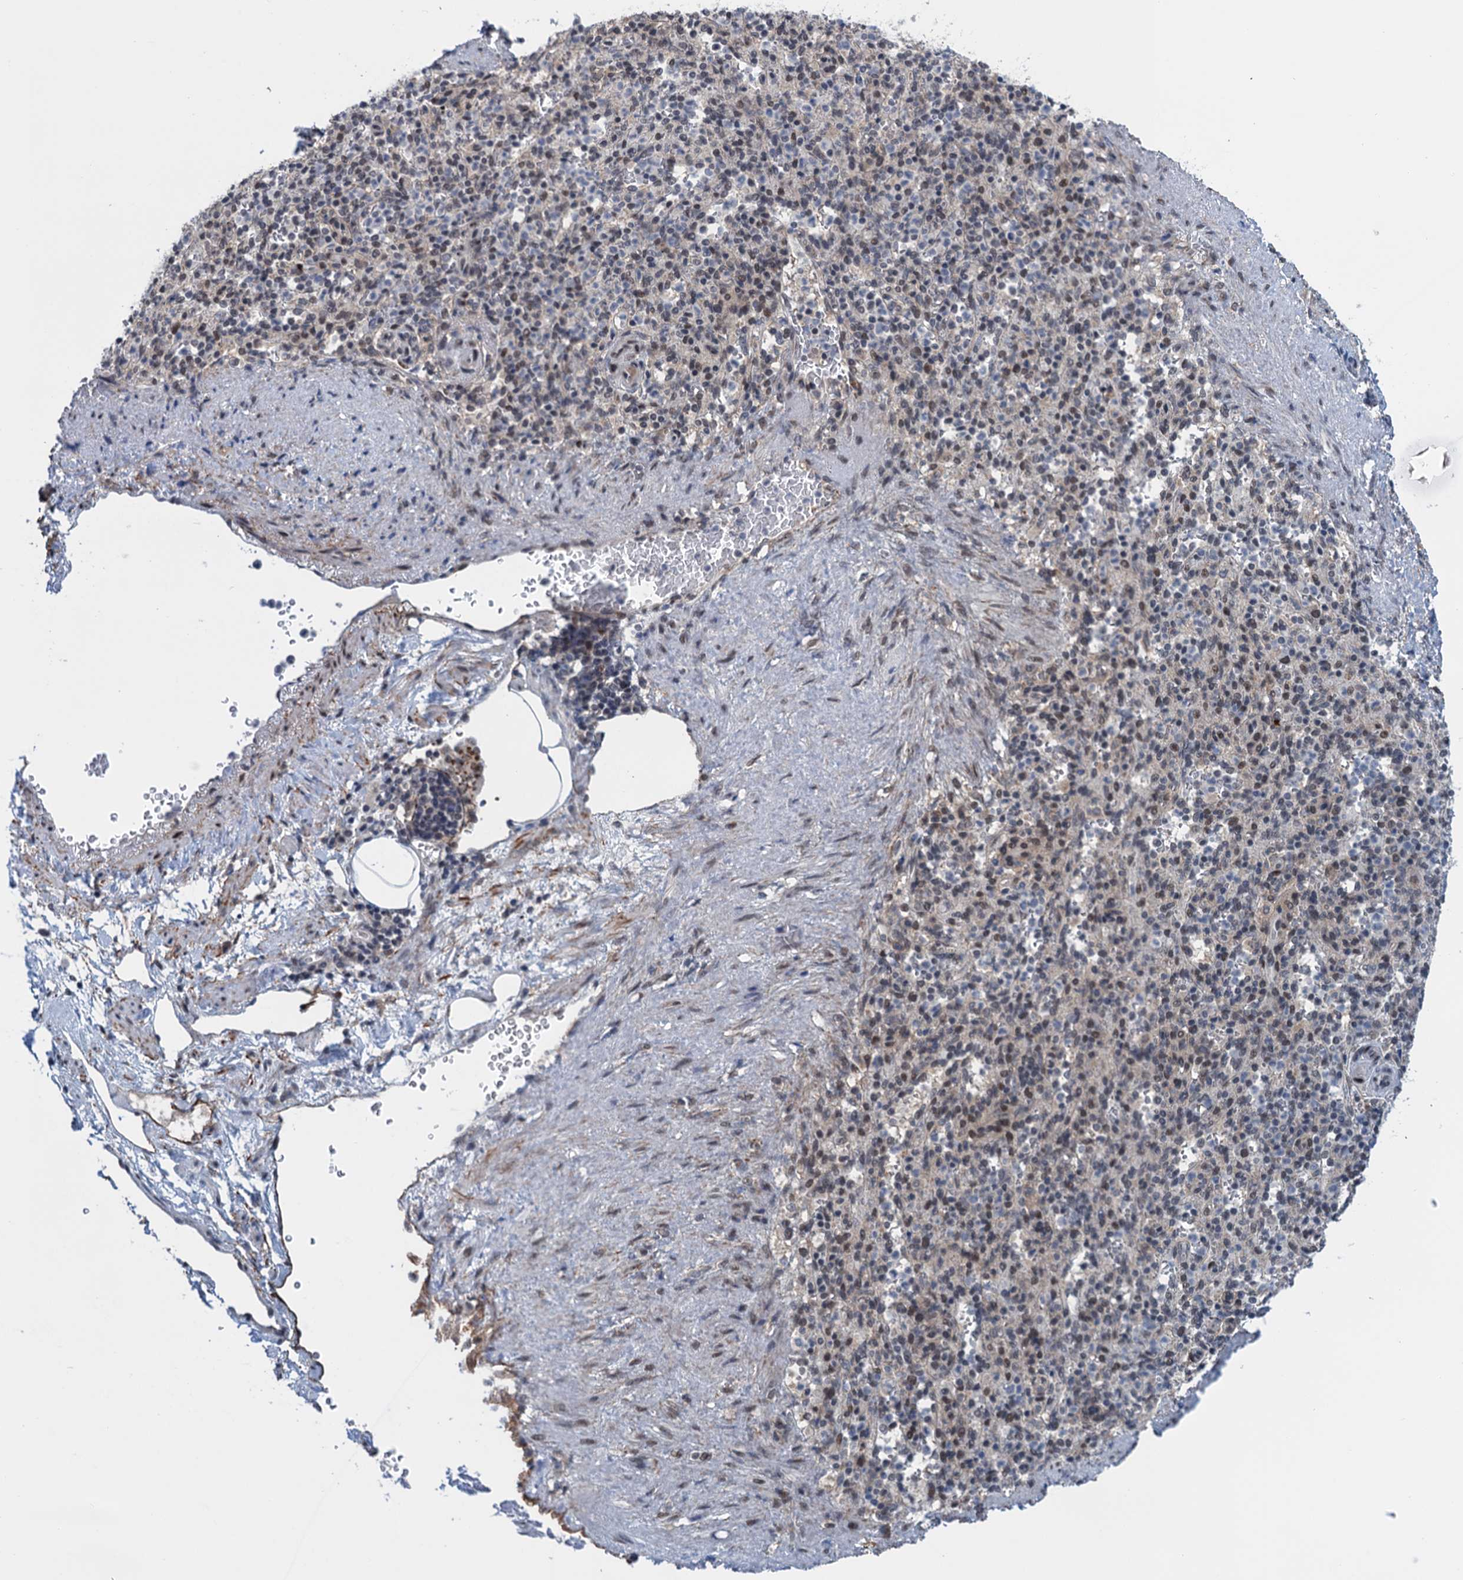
{"staining": {"intensity": "moderate", "quantity": "25%-75%", "location": "nuclear"}, "tissue": "spleen", "cell_type": "Cells in red pulp", "image_type": "normal", "snomed": [{"axis": "morphology", "description": "Normal tissue, NOS"}, {"axis": "topography", "description": "Spleen"}], "caption": "Protein positivity by IHC reveals moderate nuclear staining in about 25%-75% of cells in red pulp in unremarkable spleen.", "gene": "SAE1", "patient": {"sex": "female", "age": 74}}